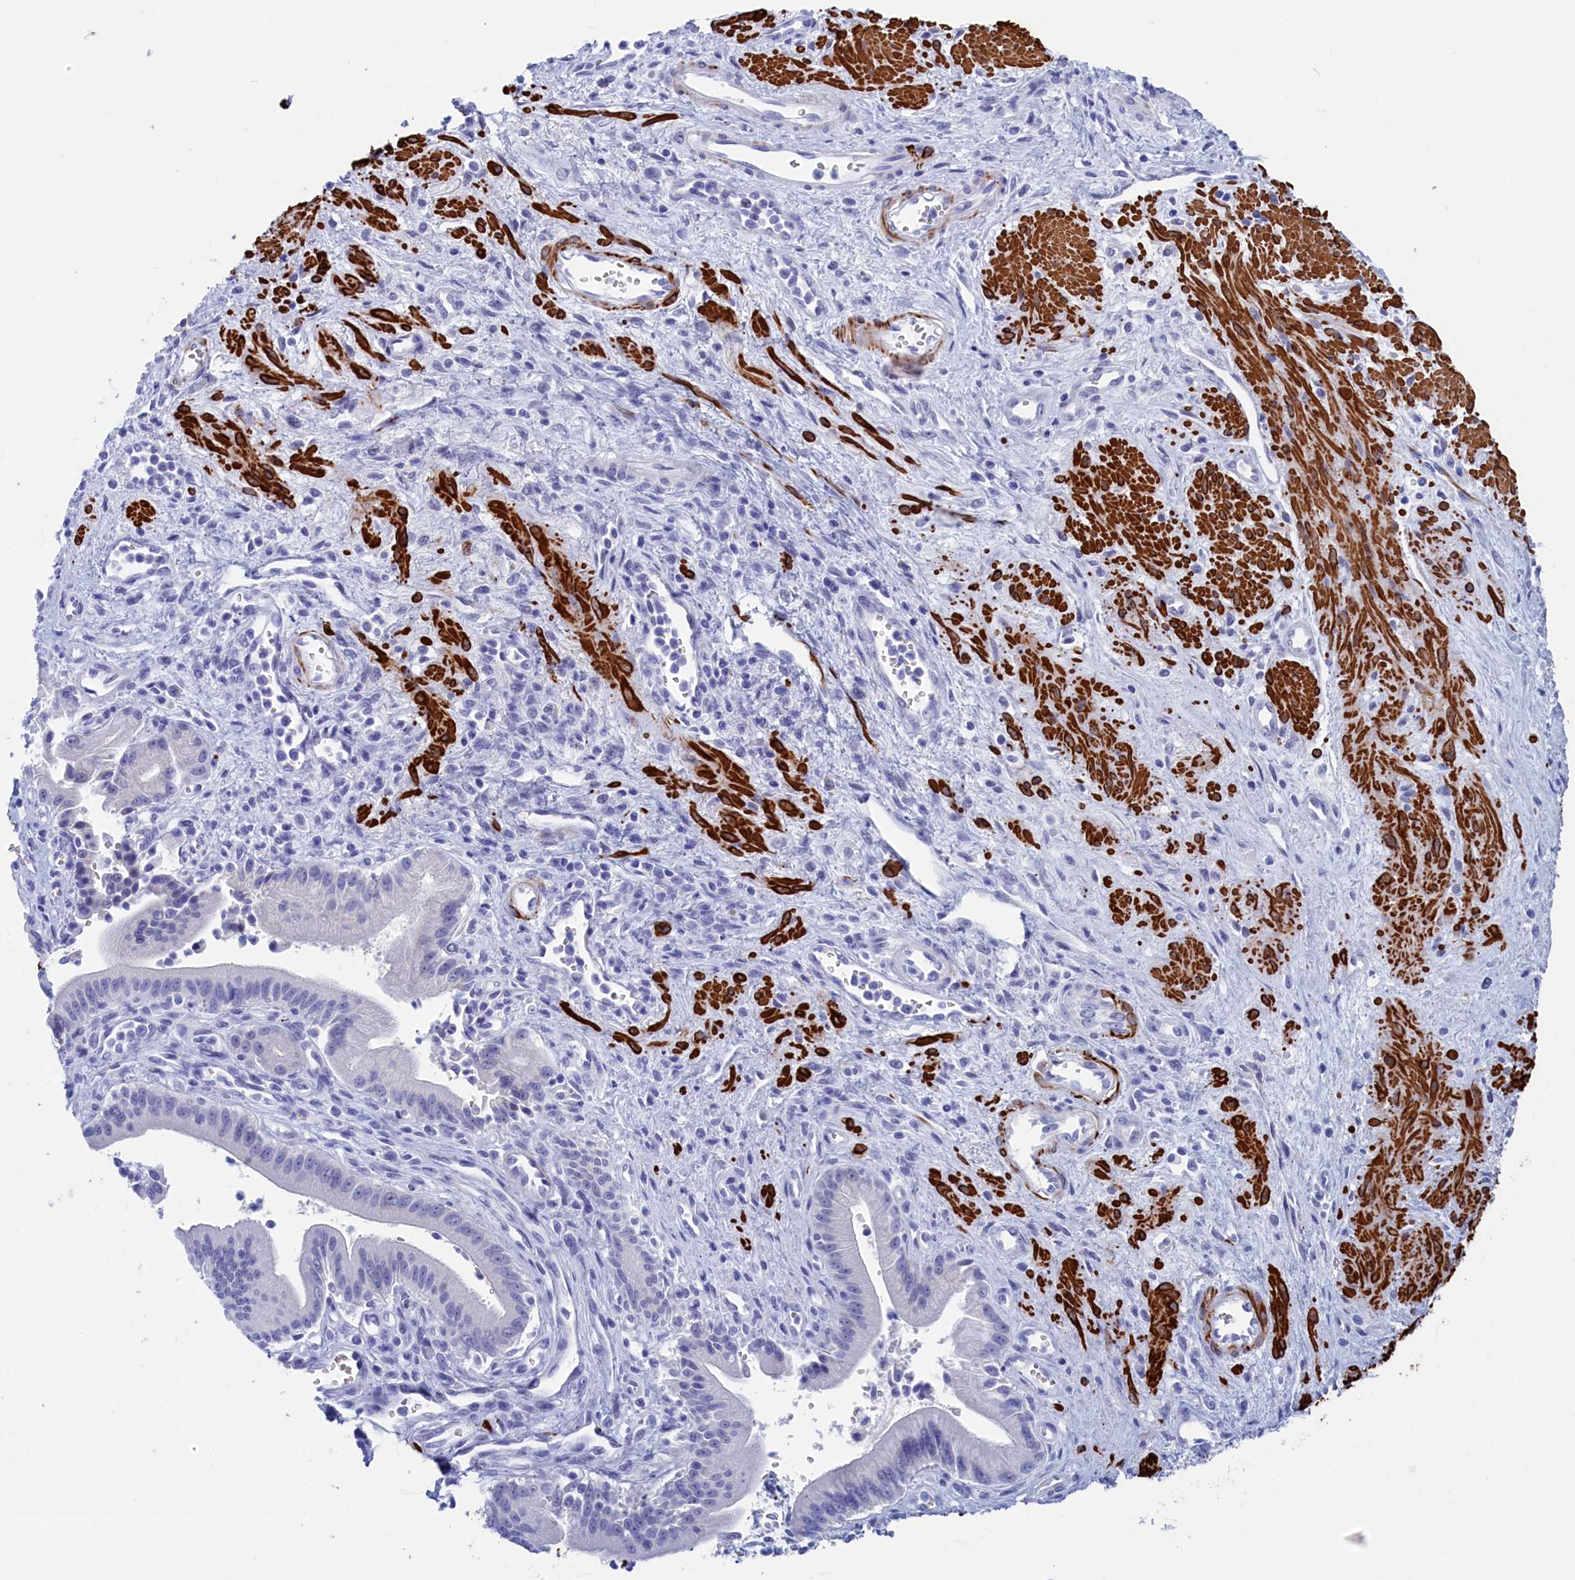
{"staining": {"intensity": "negative", "quantity": "none", "location": "none"}, "tissue": "pancreatic cancer", "cell_type": "Tumor cells", "image_type": "cancer", "snomed": [{"axis": "morphology", "description": "Adenocarcinoma, NOS"}, {"axis": "topography", "description": "Pancreas"}], "caption": "Tumor cells are negative for brown protein staining in pancreatic adenocarcinoma.", "gene": "WDR83", "patient": {"sex": "male", "age": 78}}